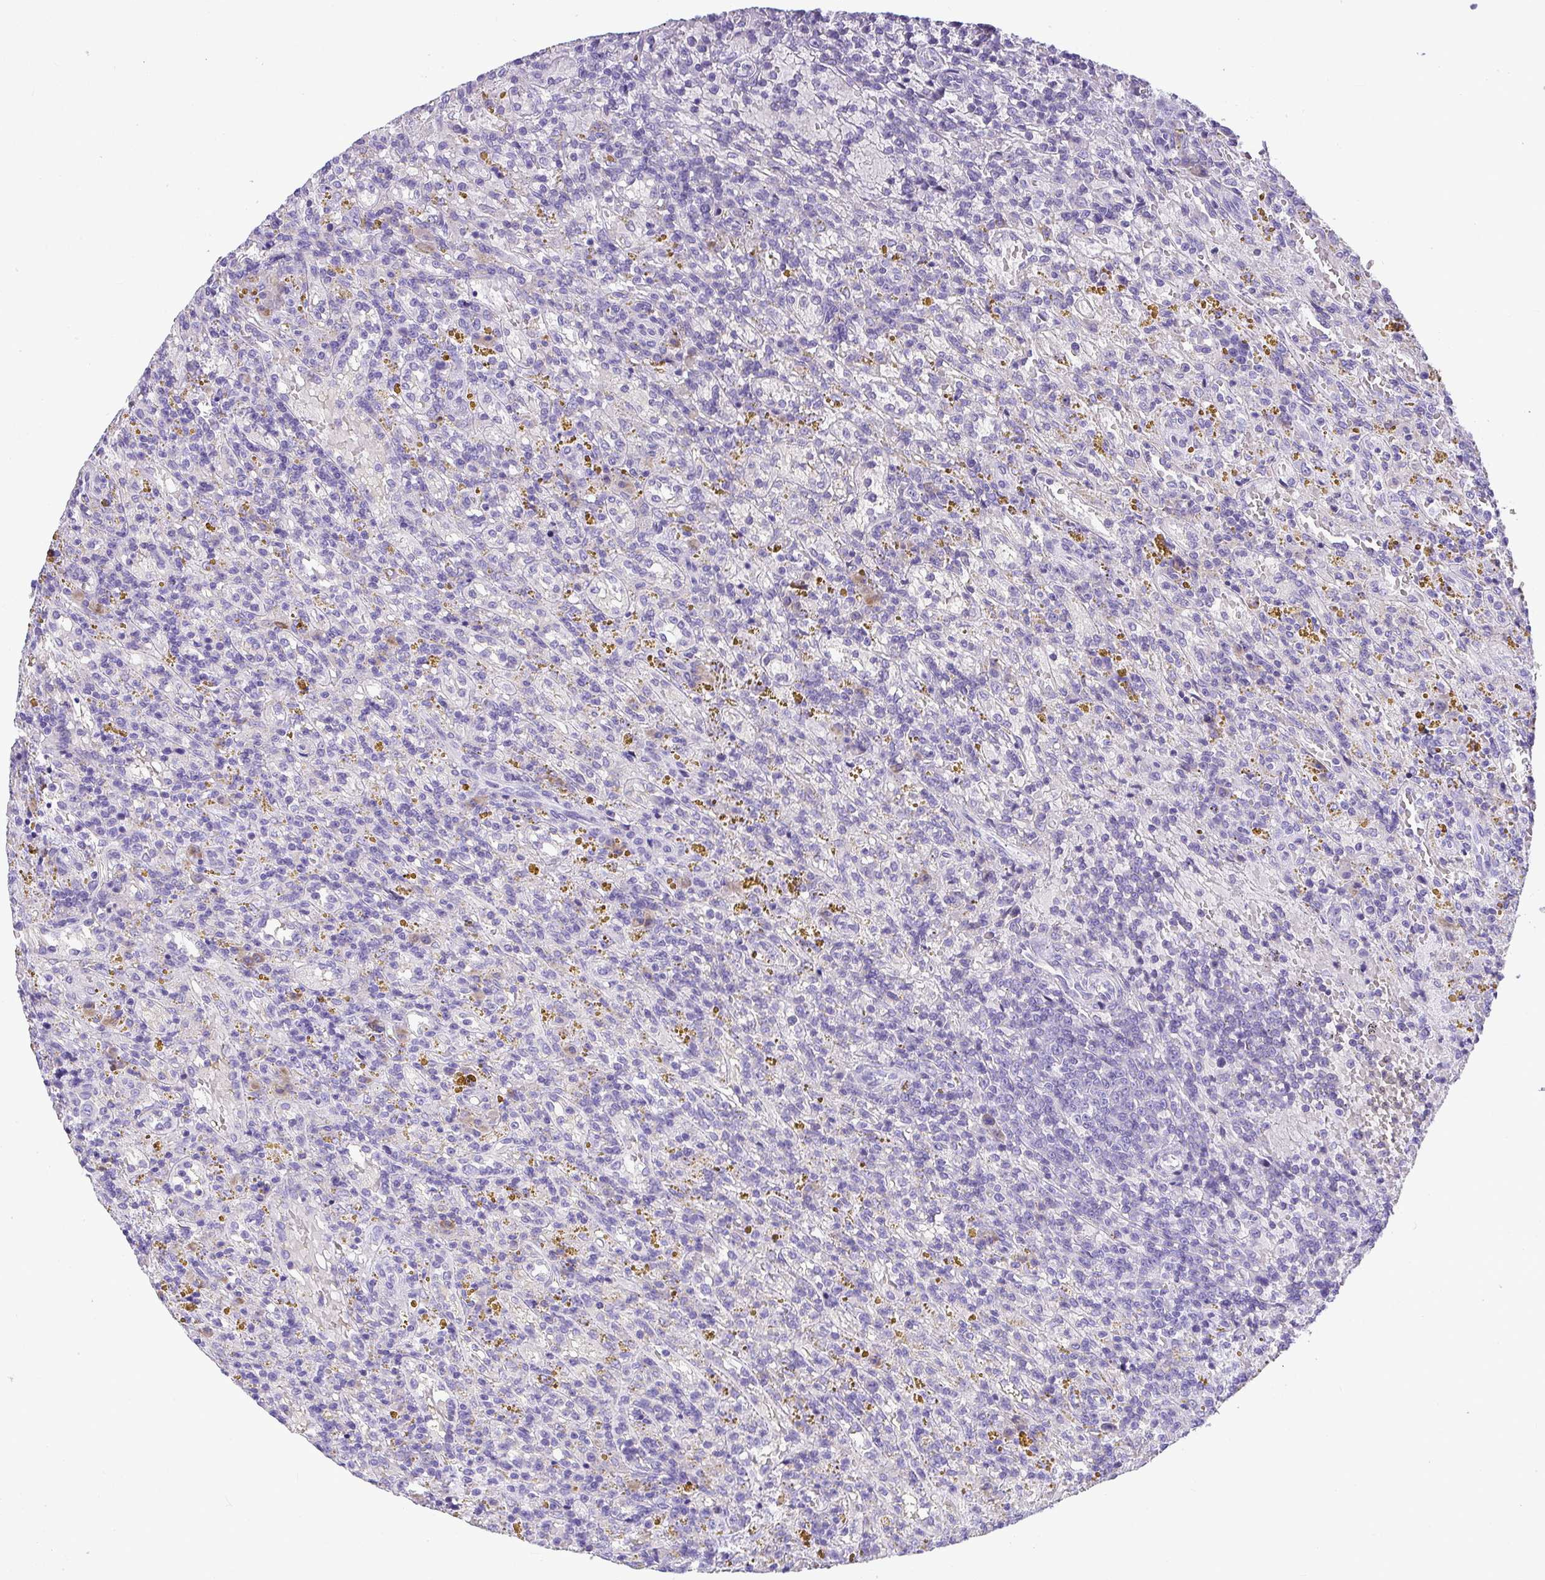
{"staining": {"intensity": "negative", "quantity": "none", "location": "none"}, "tissue": "lymphoma", "cell_type": "Tumor cells", "image_type": "cancer", "snomed": [{"axis": "morphology", "description": "Malignant lymphoma, non-Hodgkin's type, Low grade"}, {"axis": "topography", "description": "Spleen"}], "caption": "The photomicrograph demonstrates no staining of tumor cells in low-grade malignant lymphoma, non-Hodgkin's type.", "gene": "ADRA2C", "patient": {"sex": "female", "age": 65}}